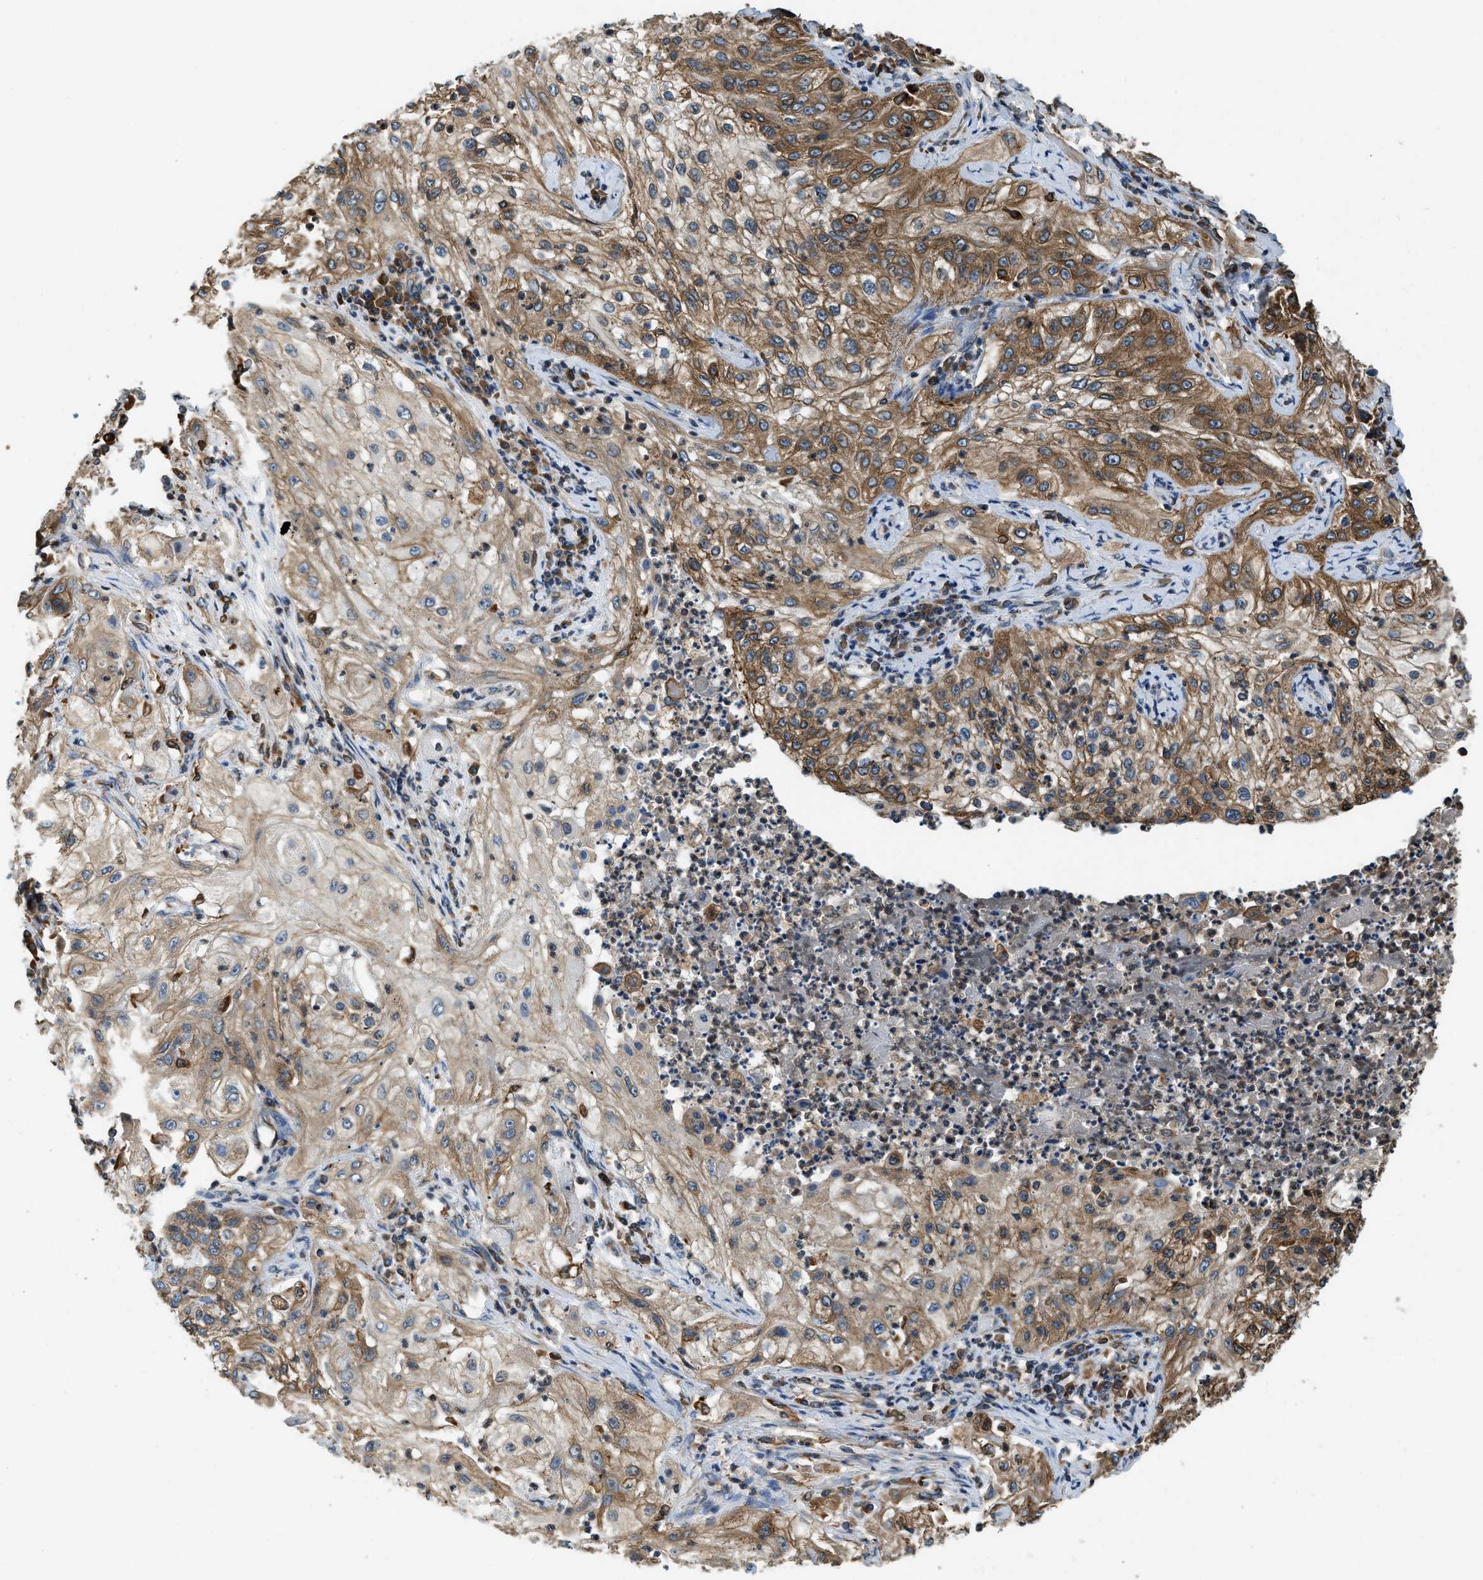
{"staining": {"intensity": "moderate", "quantity": ">75%", "location": "cytoplasmic/membranous"}, "tissue": "lung cancer", "cell_type": "Tumor cells", "image_type": "cancer", "snomed": [{"axis": "morphology", "description": "Inflammation, NOS"}, {"axis": "morphology", "description": "Squamous cell carcinoma, NOS"}, {"axis": "topography", "description": "Lymph node"}, {"axis": "topography", "description": "Soft tissue"}, {"axis": "topography", "description": "Lung"}], "caption": "Lung squamous cell carcinoma stained for a protein displays moderate cytoplasmic/membranous positivity in tumor cells. The staining is performed using DAB brown chromogen to label protein expression. The nuclei are counter-stained blue using hematoxylin.", "gene": "BCAP31", "patient": {"sex": "male", "age": 66}}